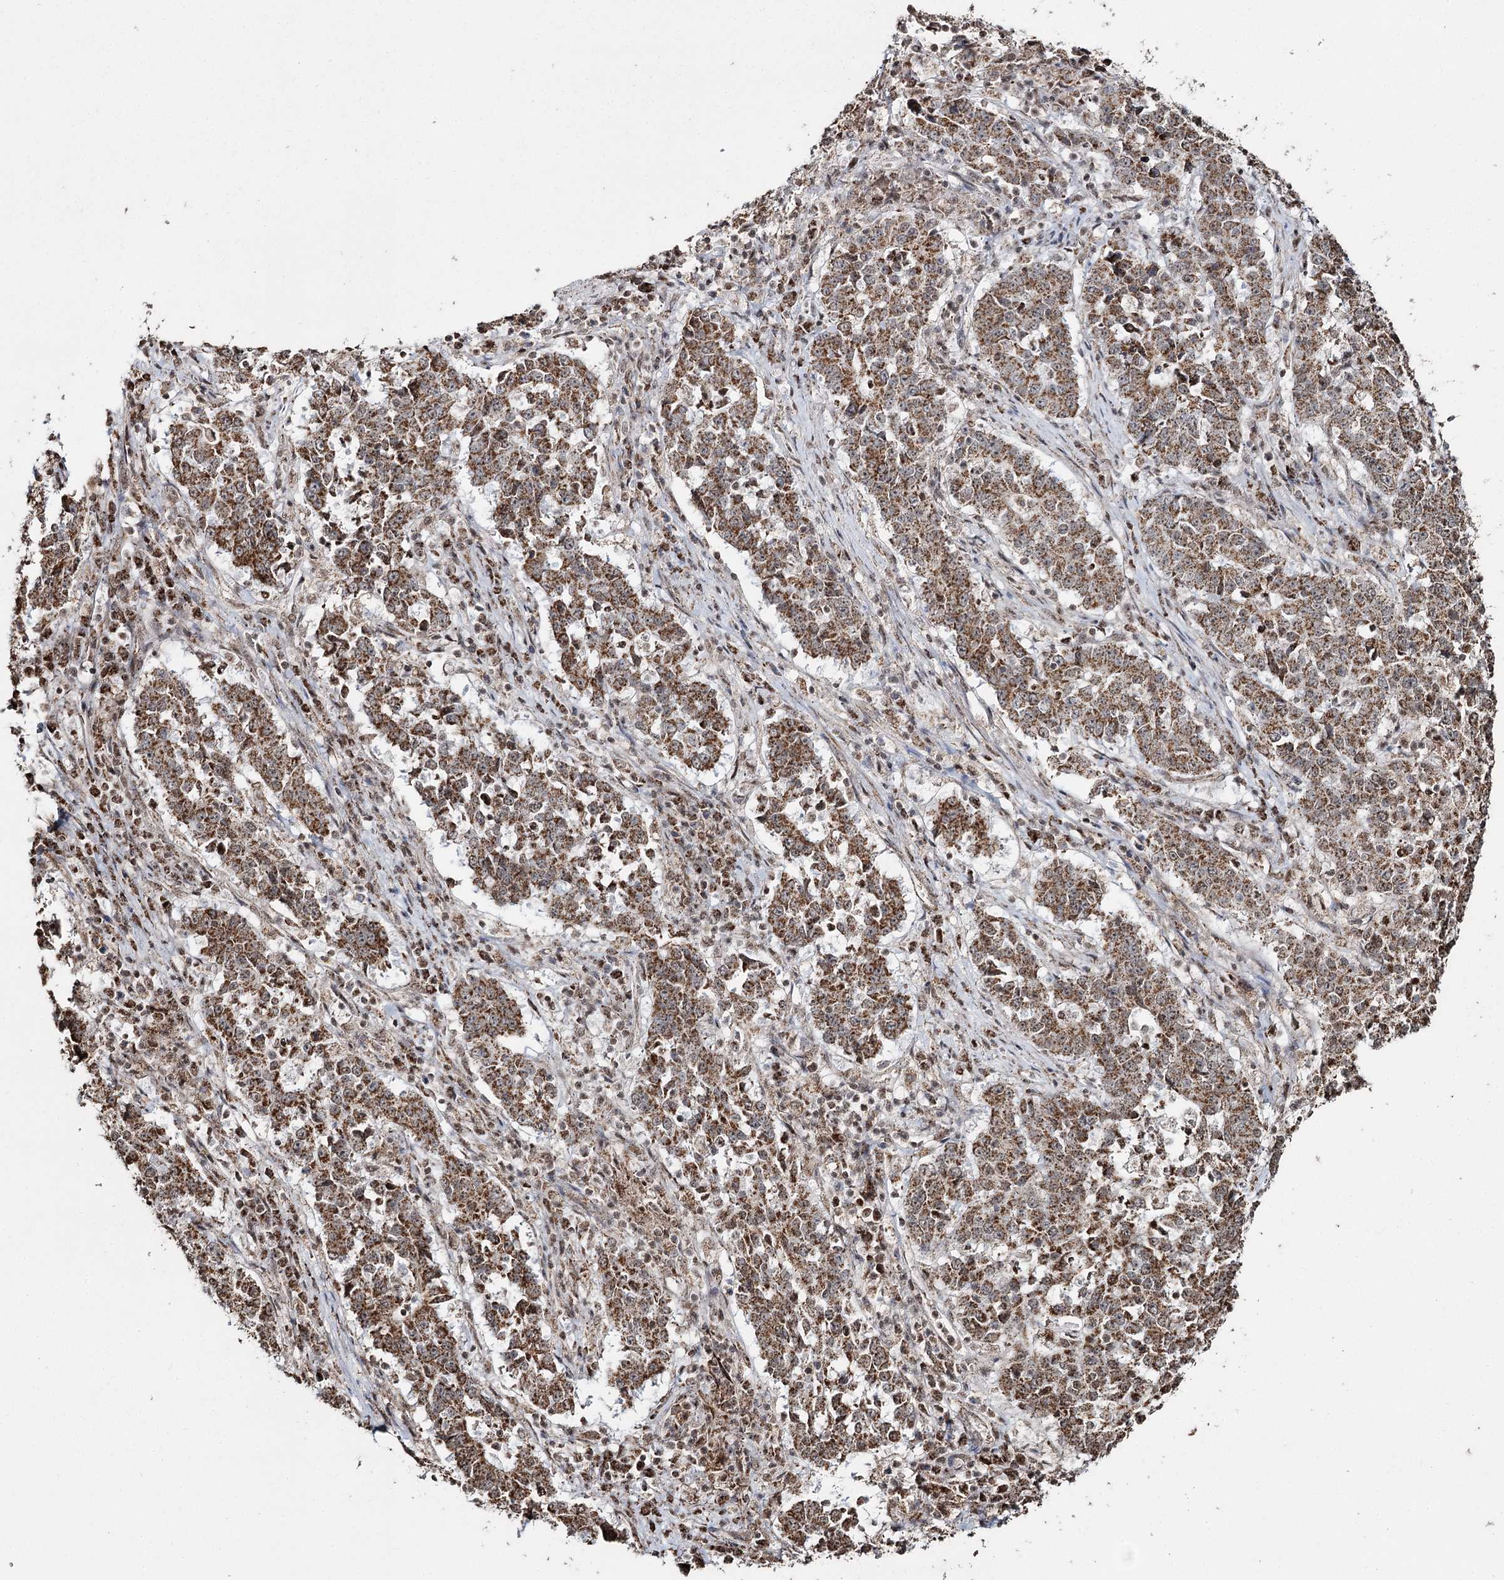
{"staining": {"intensity": "moderate", "quantity": ">75%", "location": "cytoplasmic/membranous"}, "tissue": "stomach cancer", "cell_type": "Tumor cells", "image_type": "cancer", "snomed": [{"axis": "morphology", "description": "Adenocarcinoma, NOS"}, {"axis": "topography", "description": "Stomach"}], "caption": "Human stomach cancer stained with a brown dye shows moderate cytoplasmic/membranous positive staining in approximately >75% of tumor cells.", "gene": "PDHX", "patient": {"sex": "male", "age": 59}}